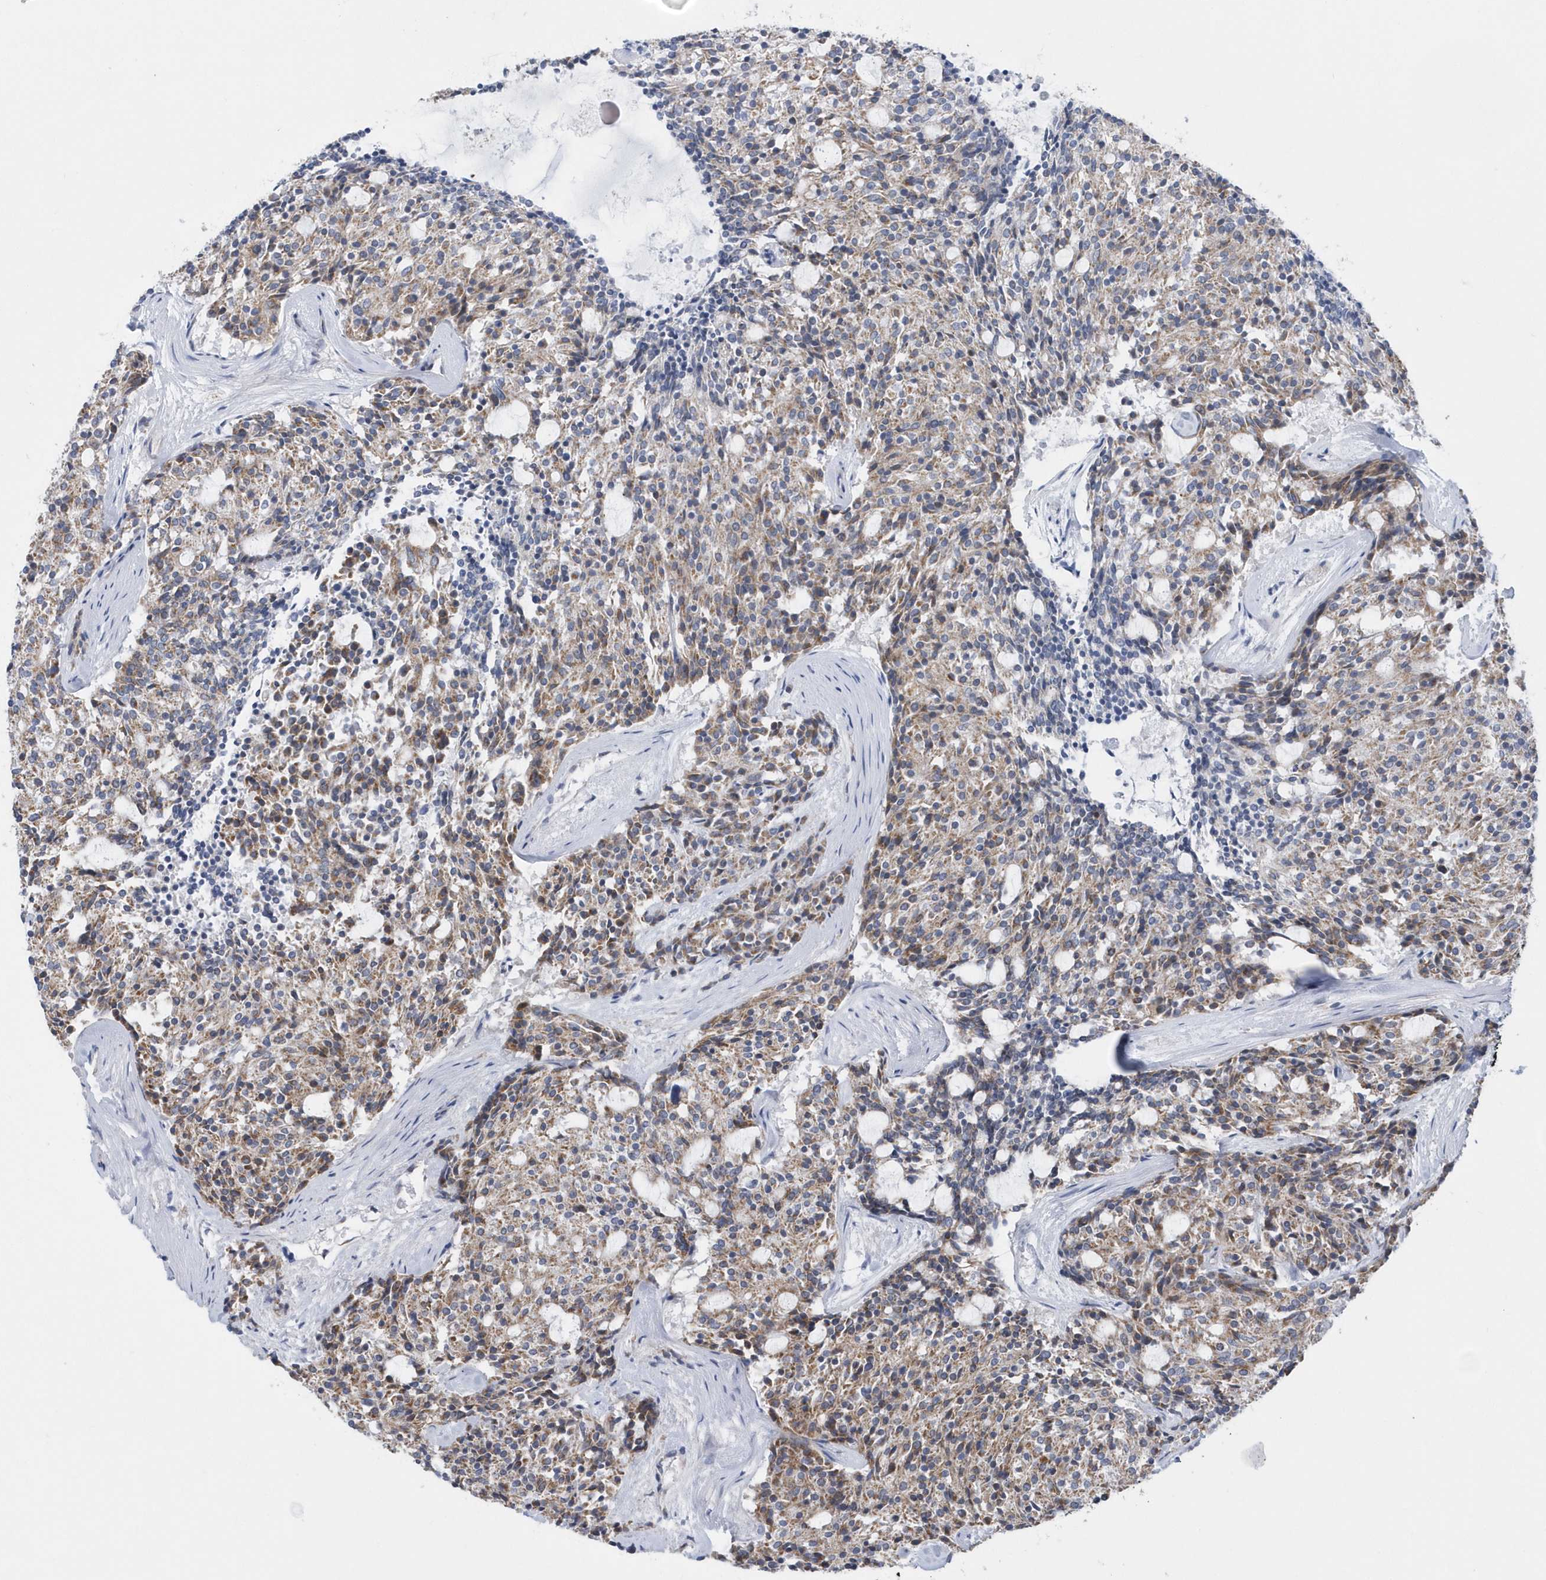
{"staining": {"intensity": "moderate", "quantity": ">75%", "location": "cytoplasmic/membranous"}, "tissue": "carcinoid", "cell_type": "Tumor cells", "image_type": "cancer", "snomed": [{"axis": "morphology", "description": "Carcinoid, malignant, NOS"}, {"axis": "topography", "description": "Pancreas"}], "caption": "IHC (DAB (3,3'-diaminobenzidine)) staining of human carcinoid (malignant) displays moderate cytoplasmic/membranous protein positivity in approximately >75% of tumor cells.", "gene": "VWA5B2", "patient": {"sex": "female", "age": 54}}